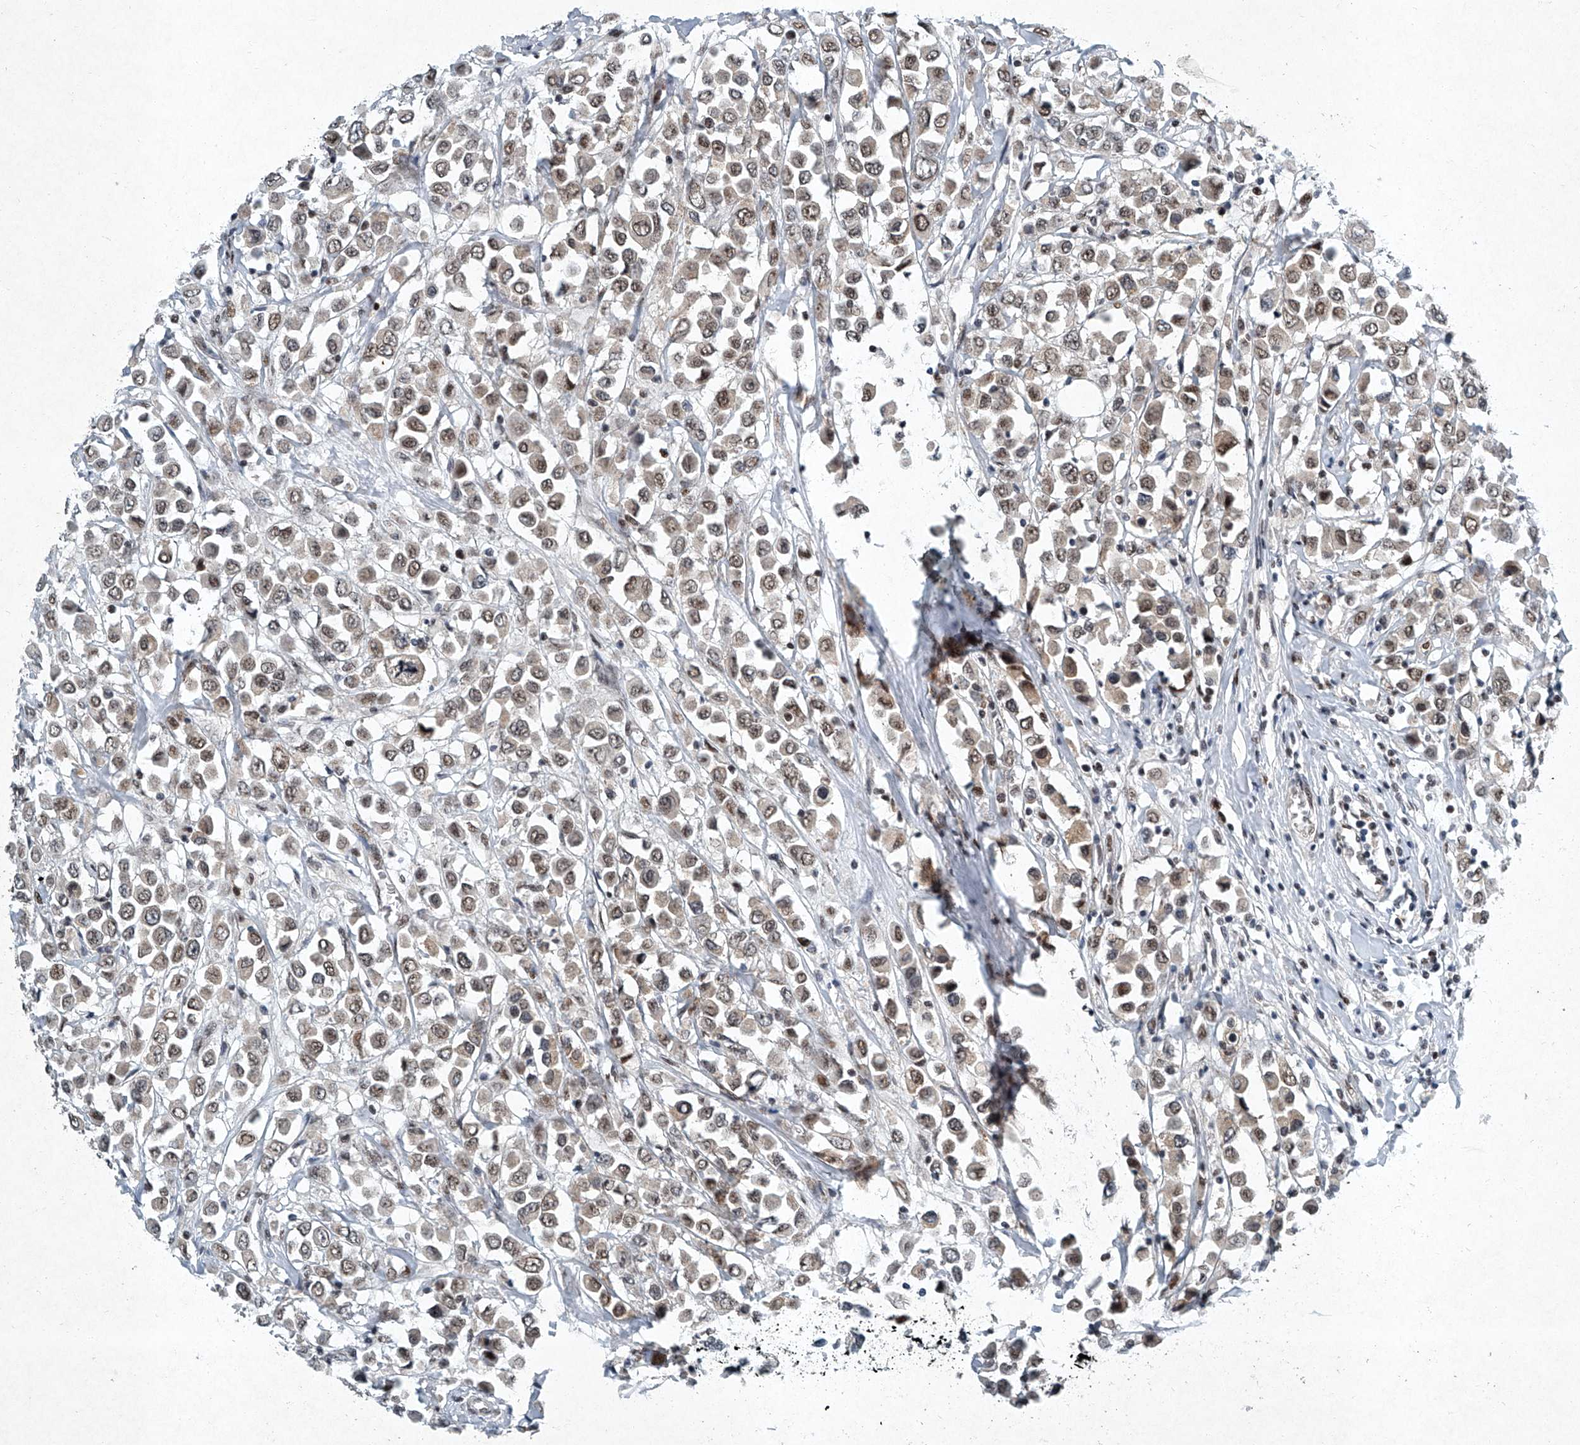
{"staining": {"intensity": "moderate", "quantity": ">75%", "location": "nuclear"}, "tissue": "breast cancer", "cell_type": "Tumor cells", "image_type": "cancer", "snomed": [{"axis": "morphology", "description": "Duct carcinoma"}, {"axis": "topography", "description": "Breast"}], "caption": "An immunohistochemistry histopathology image of tumor tissue is shown. Protein staining in brown shows moderate nuclear positivity in breast cancer (invasive ductal carcinoma) within tumor cells.", "gene": "TFDP1", "patient": {"sex": "female", "age": 61}}